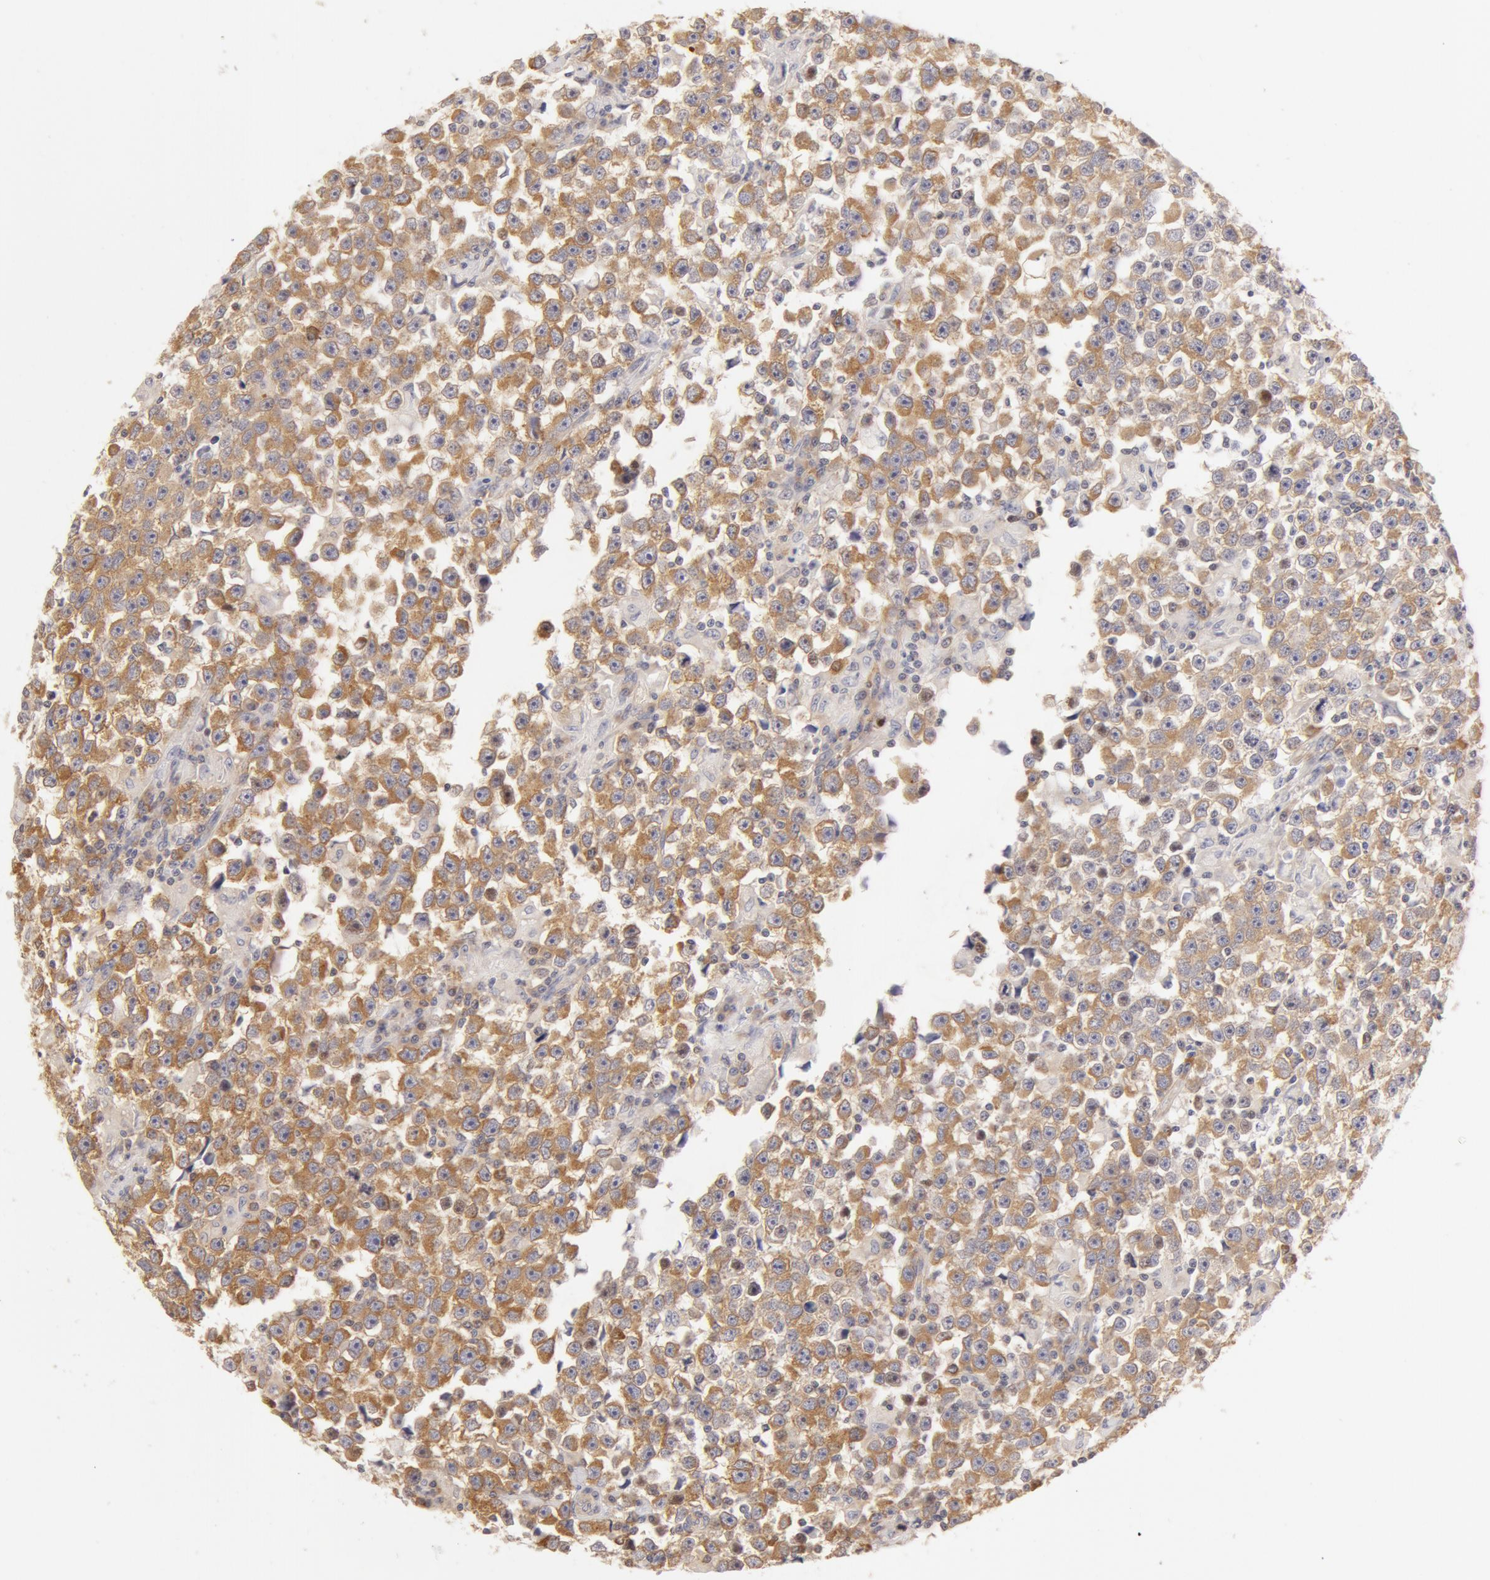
{"staining": {"intensity": "weak", "quantity": ">75%", "location": "cytoplasmic/membranous"}, "tissue": "testis cancer", "cell_type": "Tumor cells", "image_type": "cancer", "snomed": [{"axis": "morphology", "description": "Seminoma, NOS"}, {"axis": "topography", "description": "Testis"}], "caption": "This is an image of IHC staining of seminoma (testis), which shows weak expression in the cytoplasmic/membranous of tumor cells.", "gene": "DDX3Y", "patient": {"sex": "male", "age": 33}}